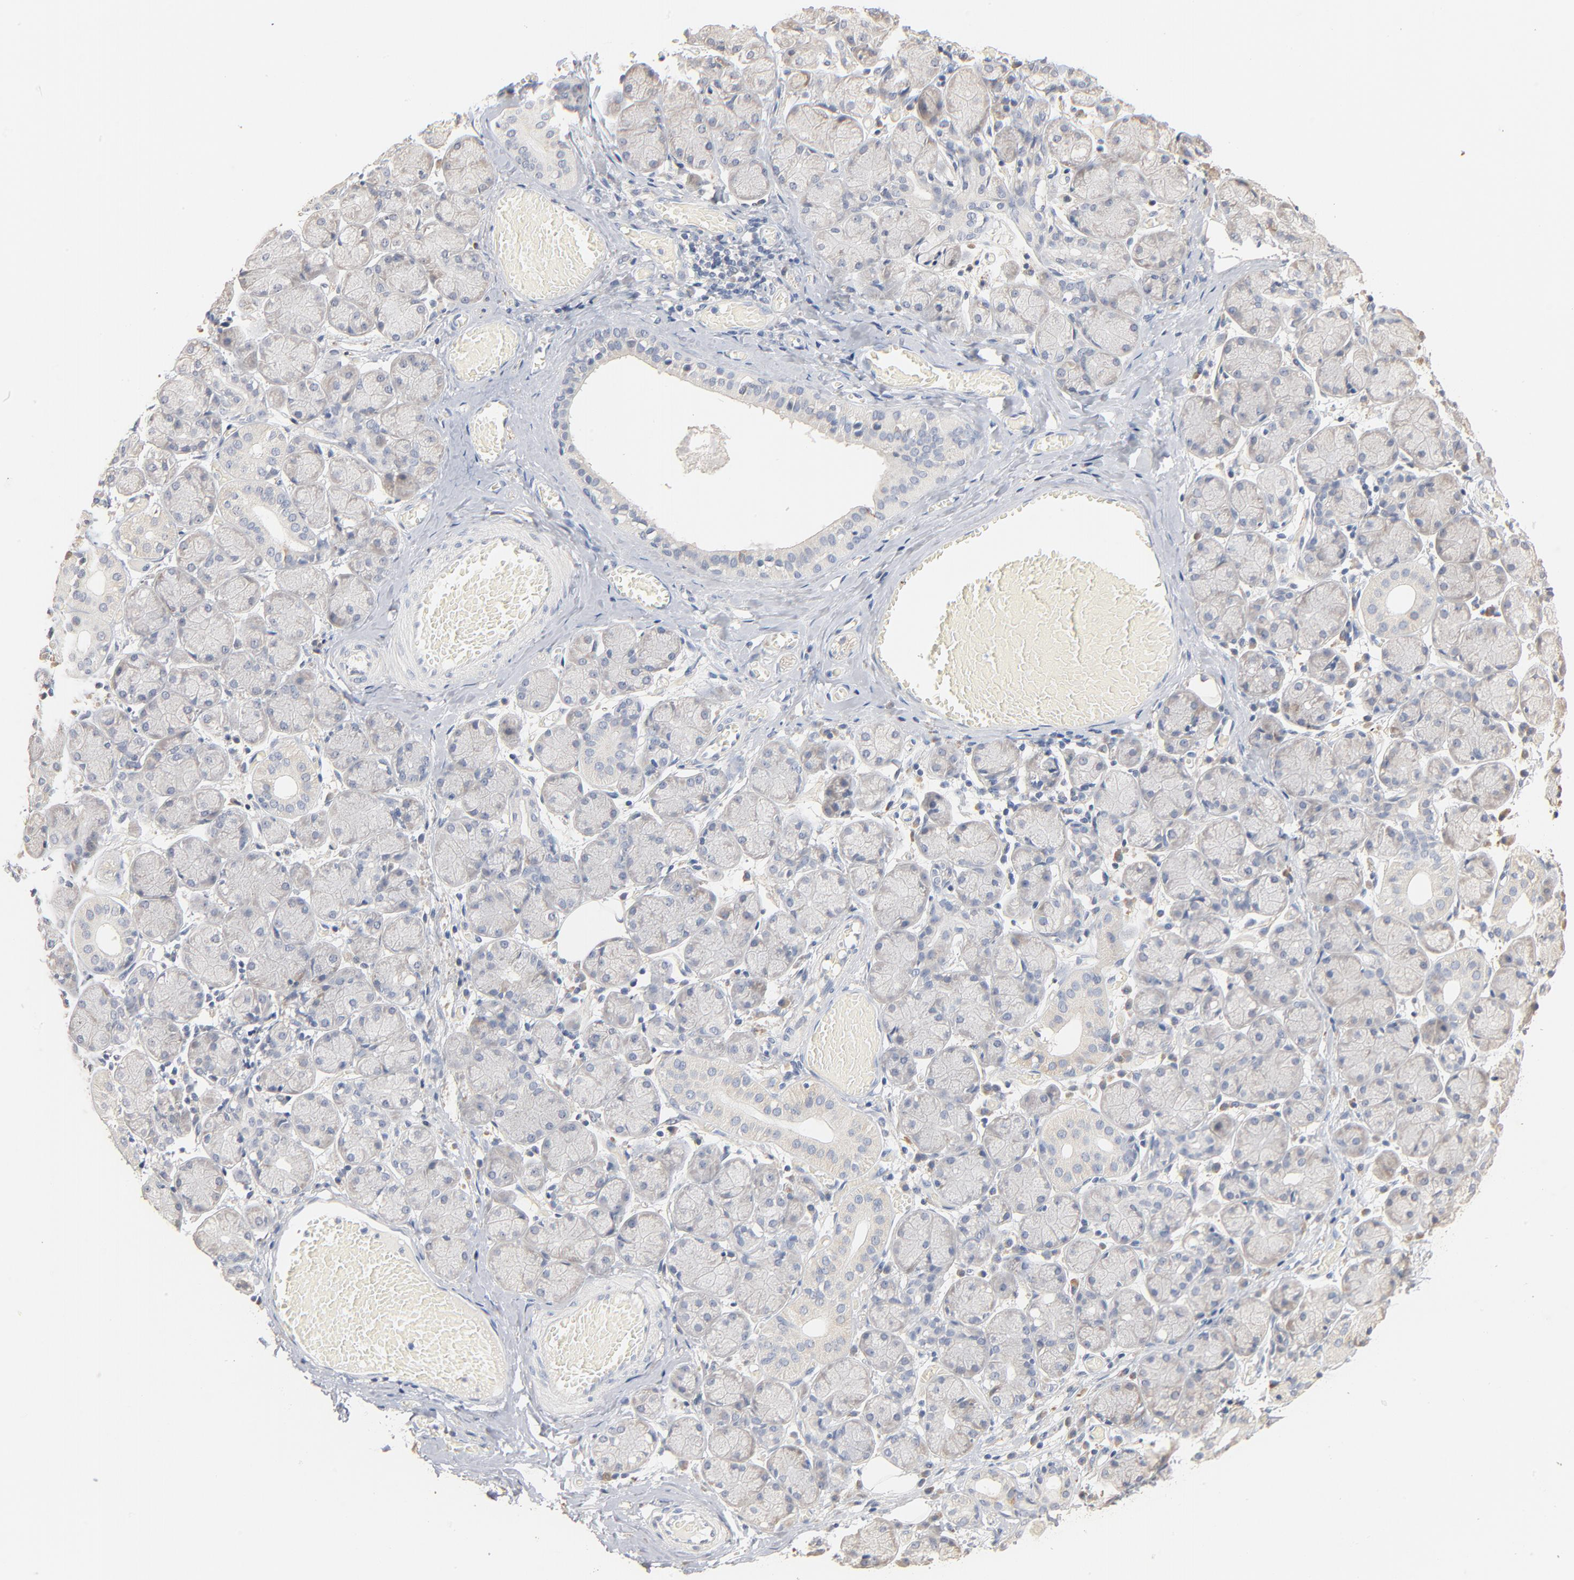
{"staining": {"intensity": "moderate", "quantity": "<25%", "location": "cytoplasmic/membranous"}, "tissue": "salivary gland", "cell_type": "Glandular cells", "image_type": "normal", "snomed": [{"axis": "morphology", "description": "Normal tissue, NOS"}, {"axis": "topography", "description": "Salivary gland"}], "caption": "Immunohistochemistry (IHC) of normal human salivary gland reveals low levels of moderate cytoplasmic/membranous staining in approximately <25% of glandular cells. (DAB = brown stain, brightfield microscopy at high magnification).", "gene": "ZDHHC8", "patient": {"sex": "female", "age": 24}}